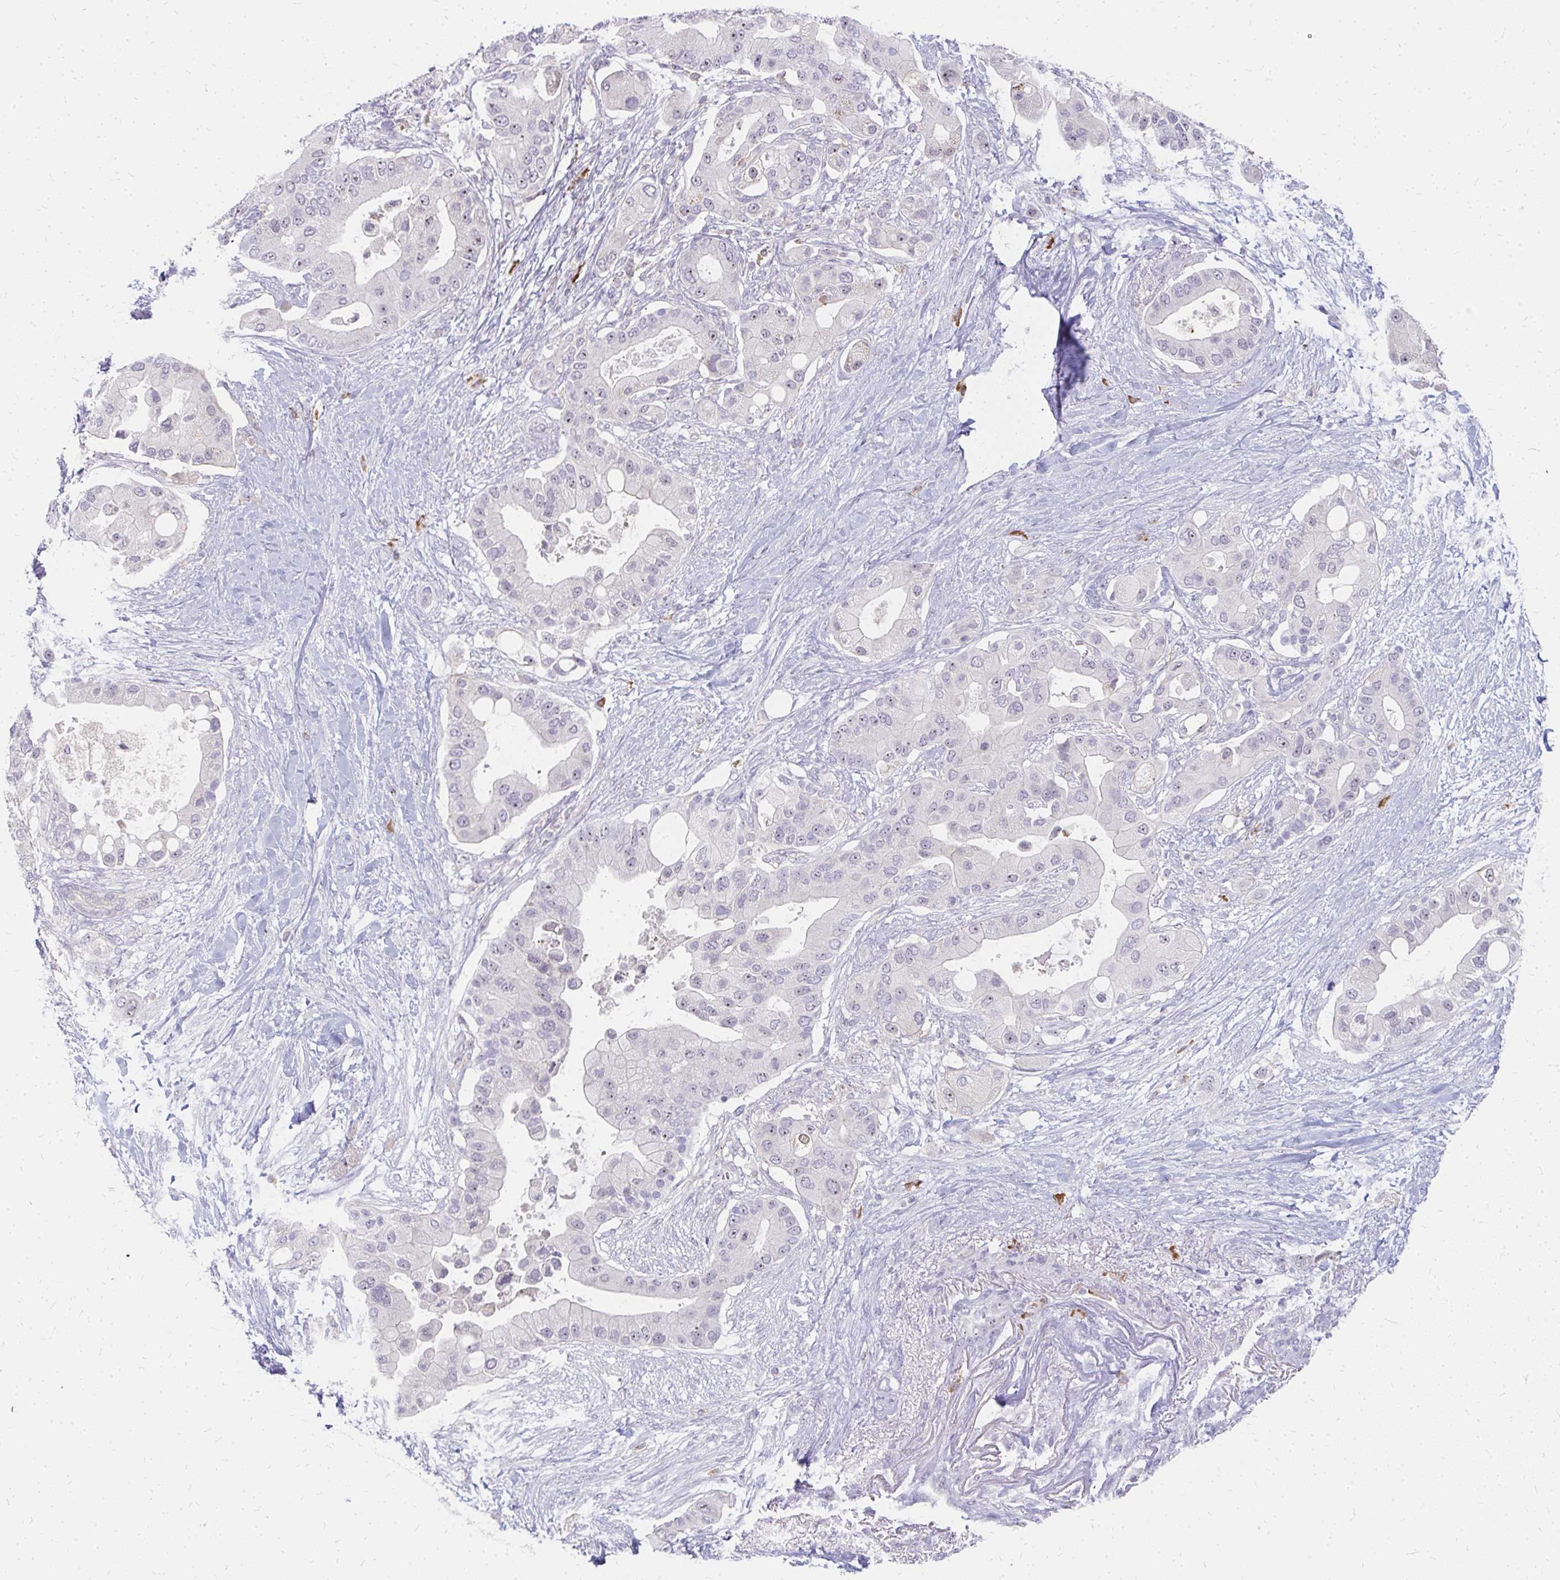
{"staining": {"intensity": "weak", "quantity": "<25%", "location": "nuclear"}, "tissue": "pancreatic cancer", "cell_type": "Tumor cells", "image_type": "cancer", "snomed": [{"axis": "morphology", "description": "Adenocarcinoma, NOS"}, {"axis": "topography", "description": "Pancreas"}], "caption": "Immunohistochemistry image of neoplastic tissue: human pancreatic cancer (adenocarcinoma) stained with DAB shows no significant protein positivity in tumor cells. Nuclei are stained in blue.", "gene": "FAM9A", "patient": {"sex": "male", "age": 57}}